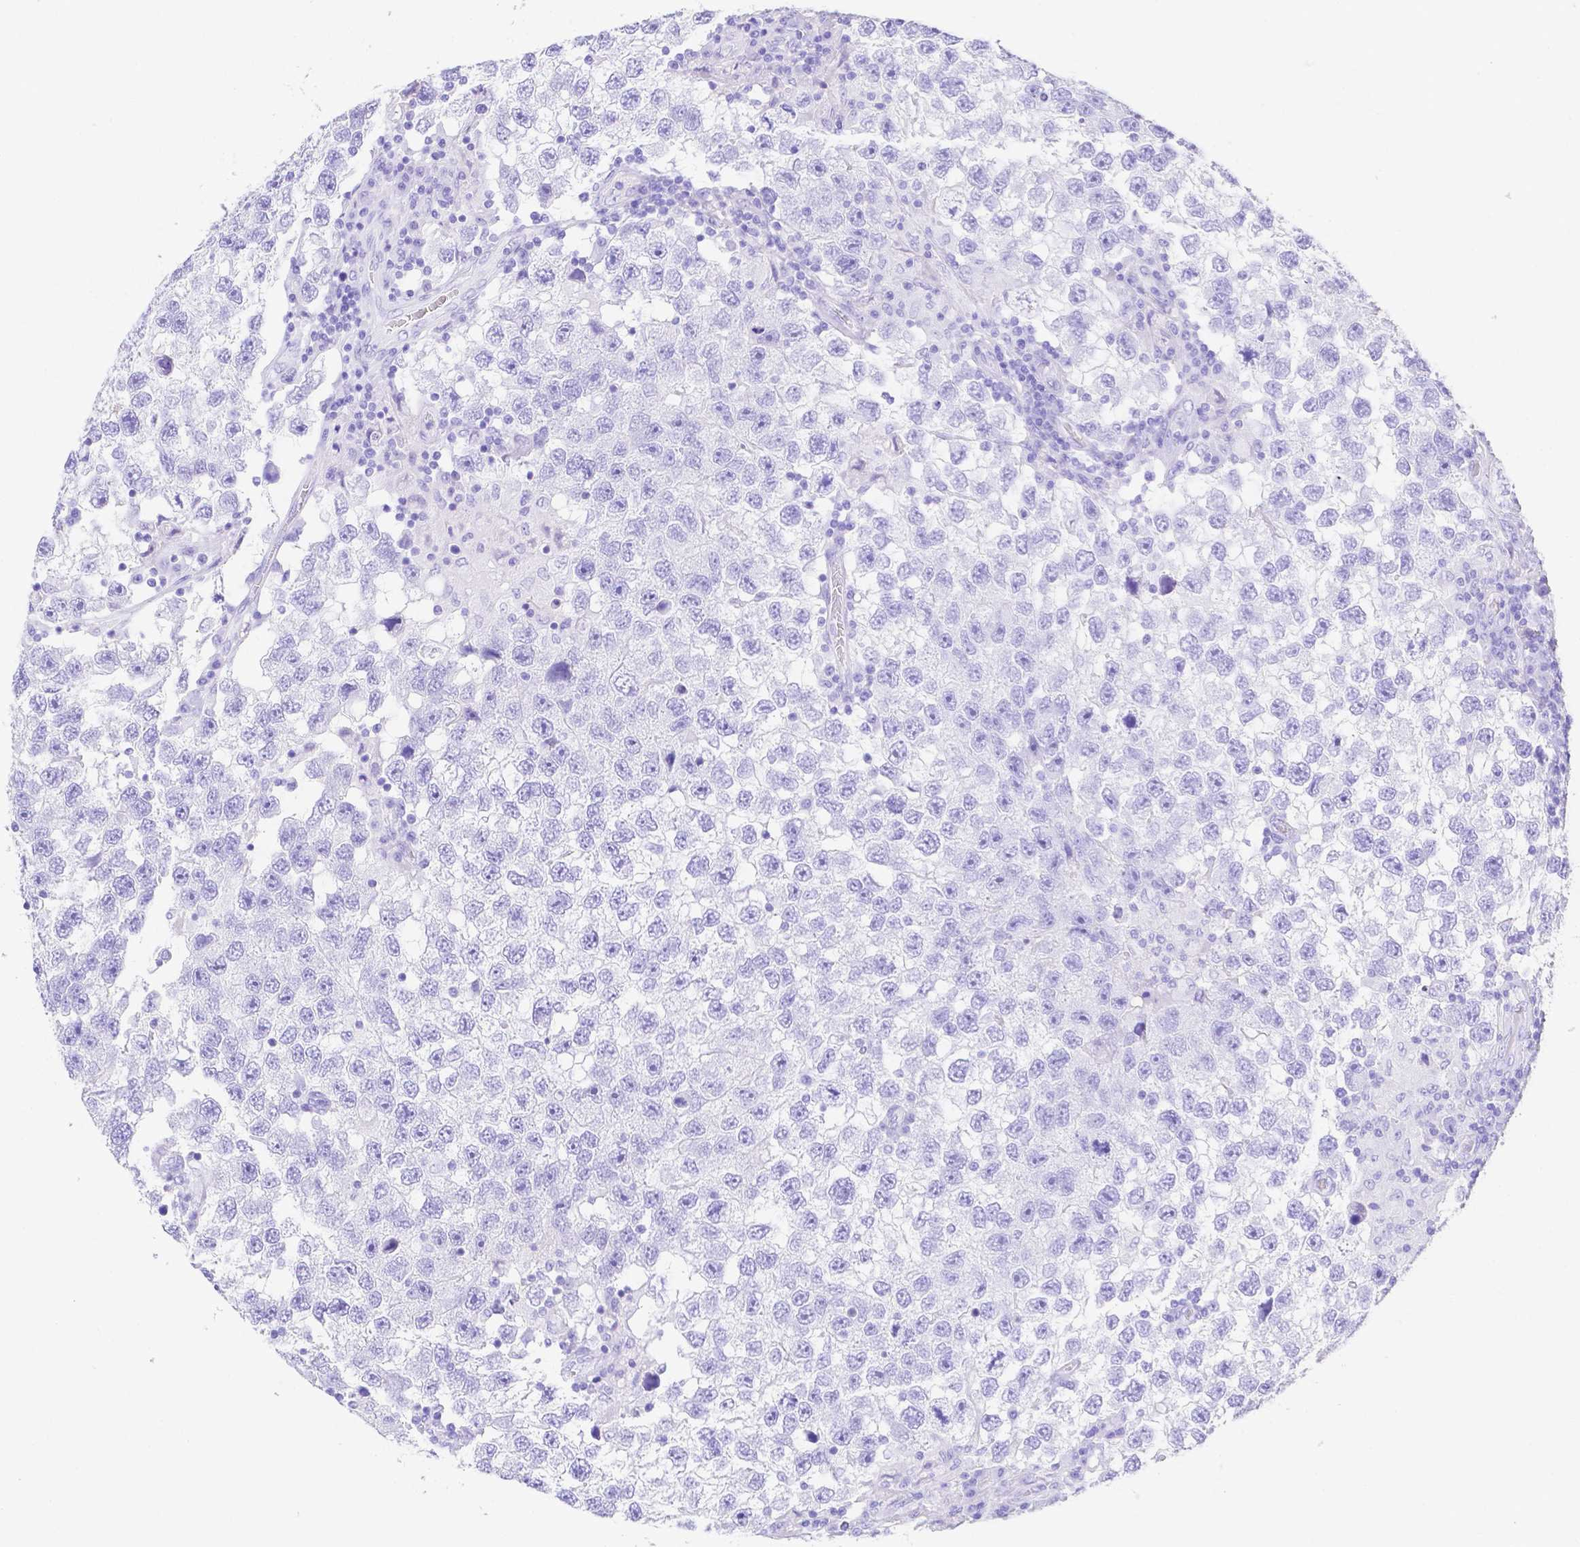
{"staining": {"intensity": "negative", "quantity": "none", "location": "none"}, "tissue": "testis cancer", "cell_type": "Tumor cells", "image_type": "cancer", "snomed": [{"axis": "morphology", "description": "Seminoma, NOS"}, {"axis": "topography", "description": "Testis"}], "caption": "High power microscopy histopathology image of an immunohistochemistry (IHC) histopathology image of testis seminoma, revealing no significant positivity in tumor cells.", "gene": "SMR3A", "patient": {"sex": "male", "age": 26}}